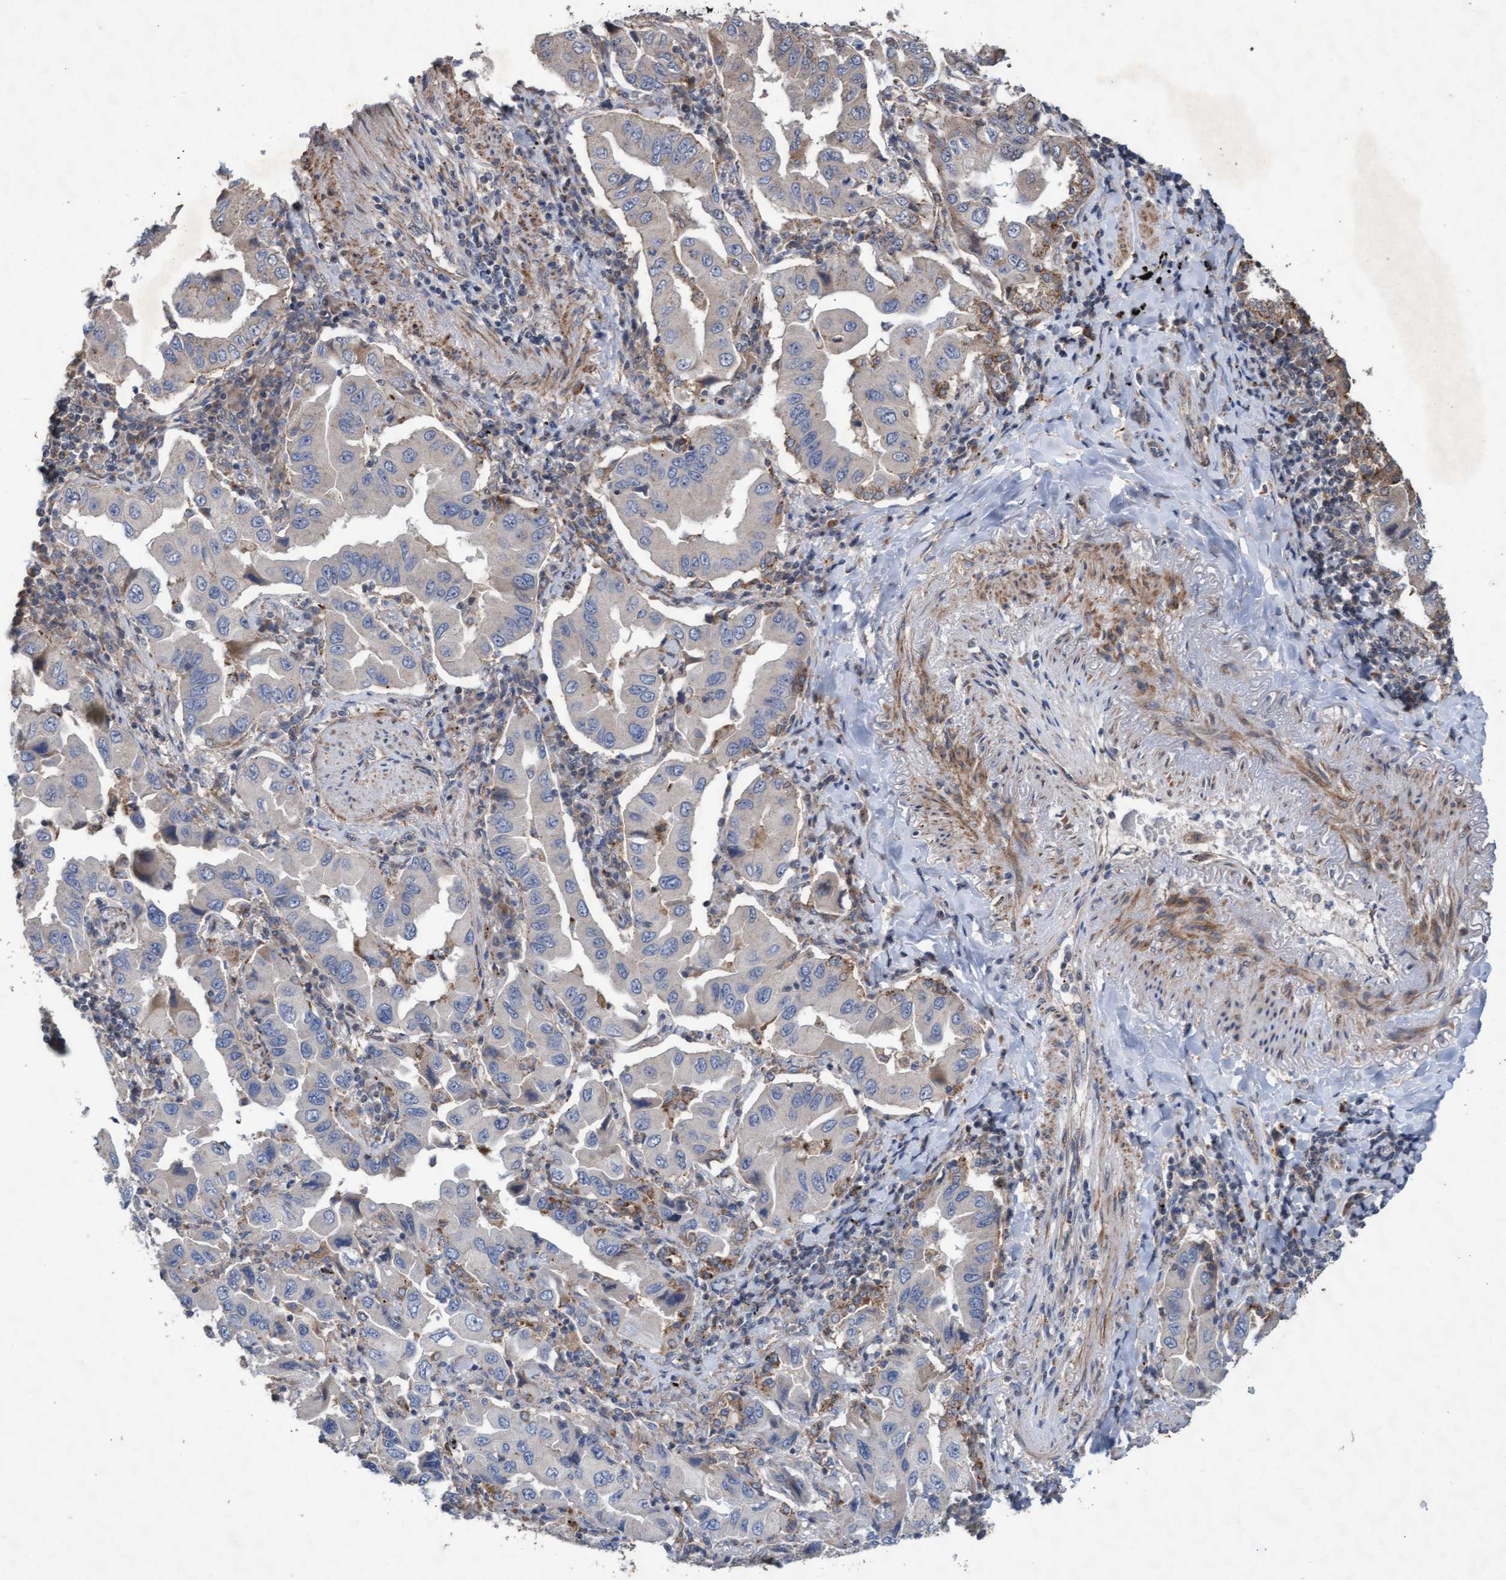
{"staining": {"intensity": "negative", "quantity": "none", "location": "none"}, "tissue": "lung cancer", "cell_type": "Tumor cells", "image_type": "cancer", "snomed": [{"axis": "morphology", "description": "Adenocarcinoma, NOS"}, {"axis": "topography", "description": "Lung"}], "caption": "There is no significant positivity in tumor cells of lung cancer (adenocarcinoma).", "gene": "ABCF2", "patient": {"sex": "female", "age": 65}}